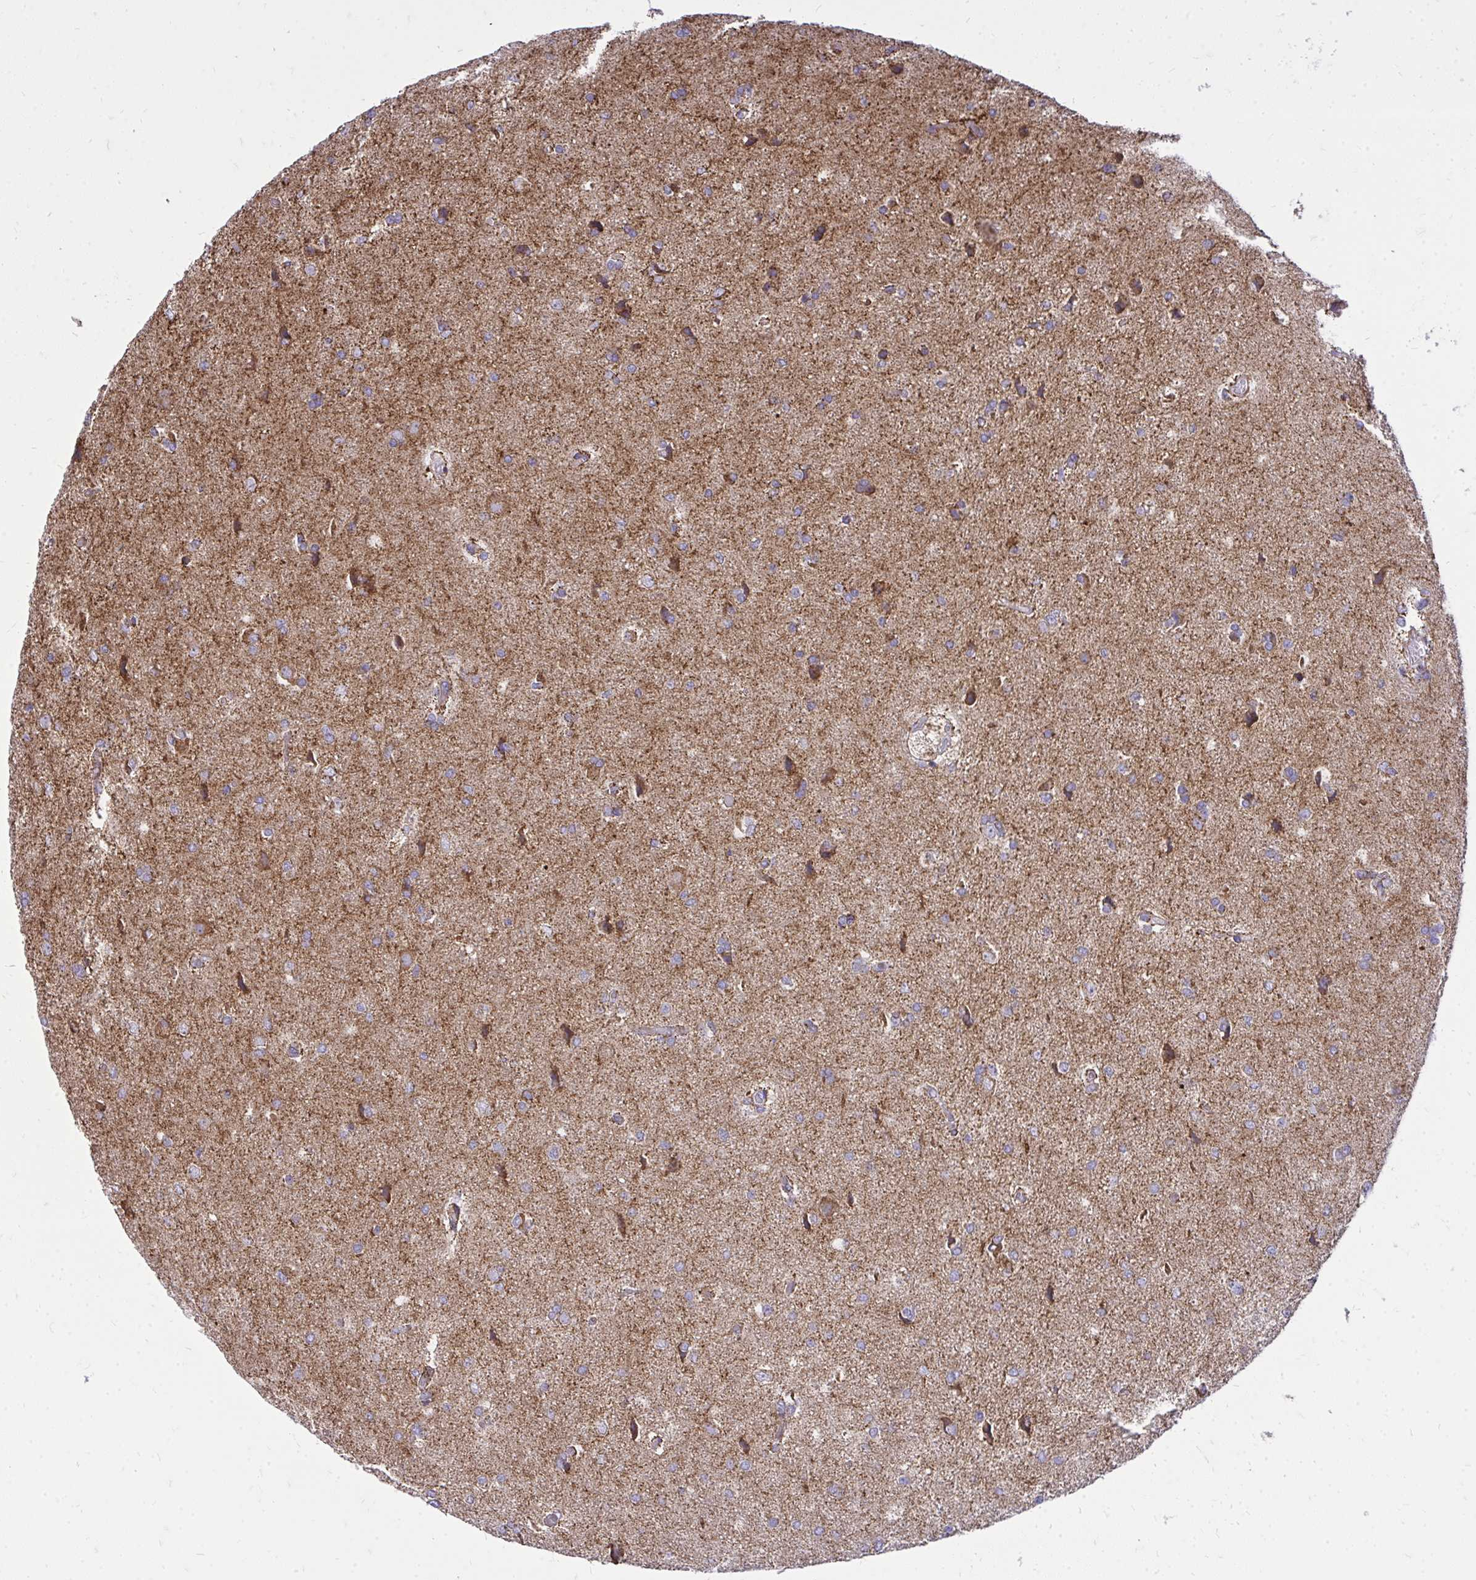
{"staining": {"intensity": "moderate", "quantity": "<25%", "location": "cytoplasmic/membranous"}, "tissue": "glioma", "cell_type": "Tumor cells", "image_type": "cancer", "snomed": [{"axis": "morphology", "description": "Glioma, malignant, High grade"}, {"axis": "topography", "description": "Brain"}], "caption": "Protein staining of glioma tissue displays moderate cytoplasmic/membranous staining in about <25% of tumor cells.", "gene": "SPTBN2", "patient": {"sex": "male", "age": 68}}